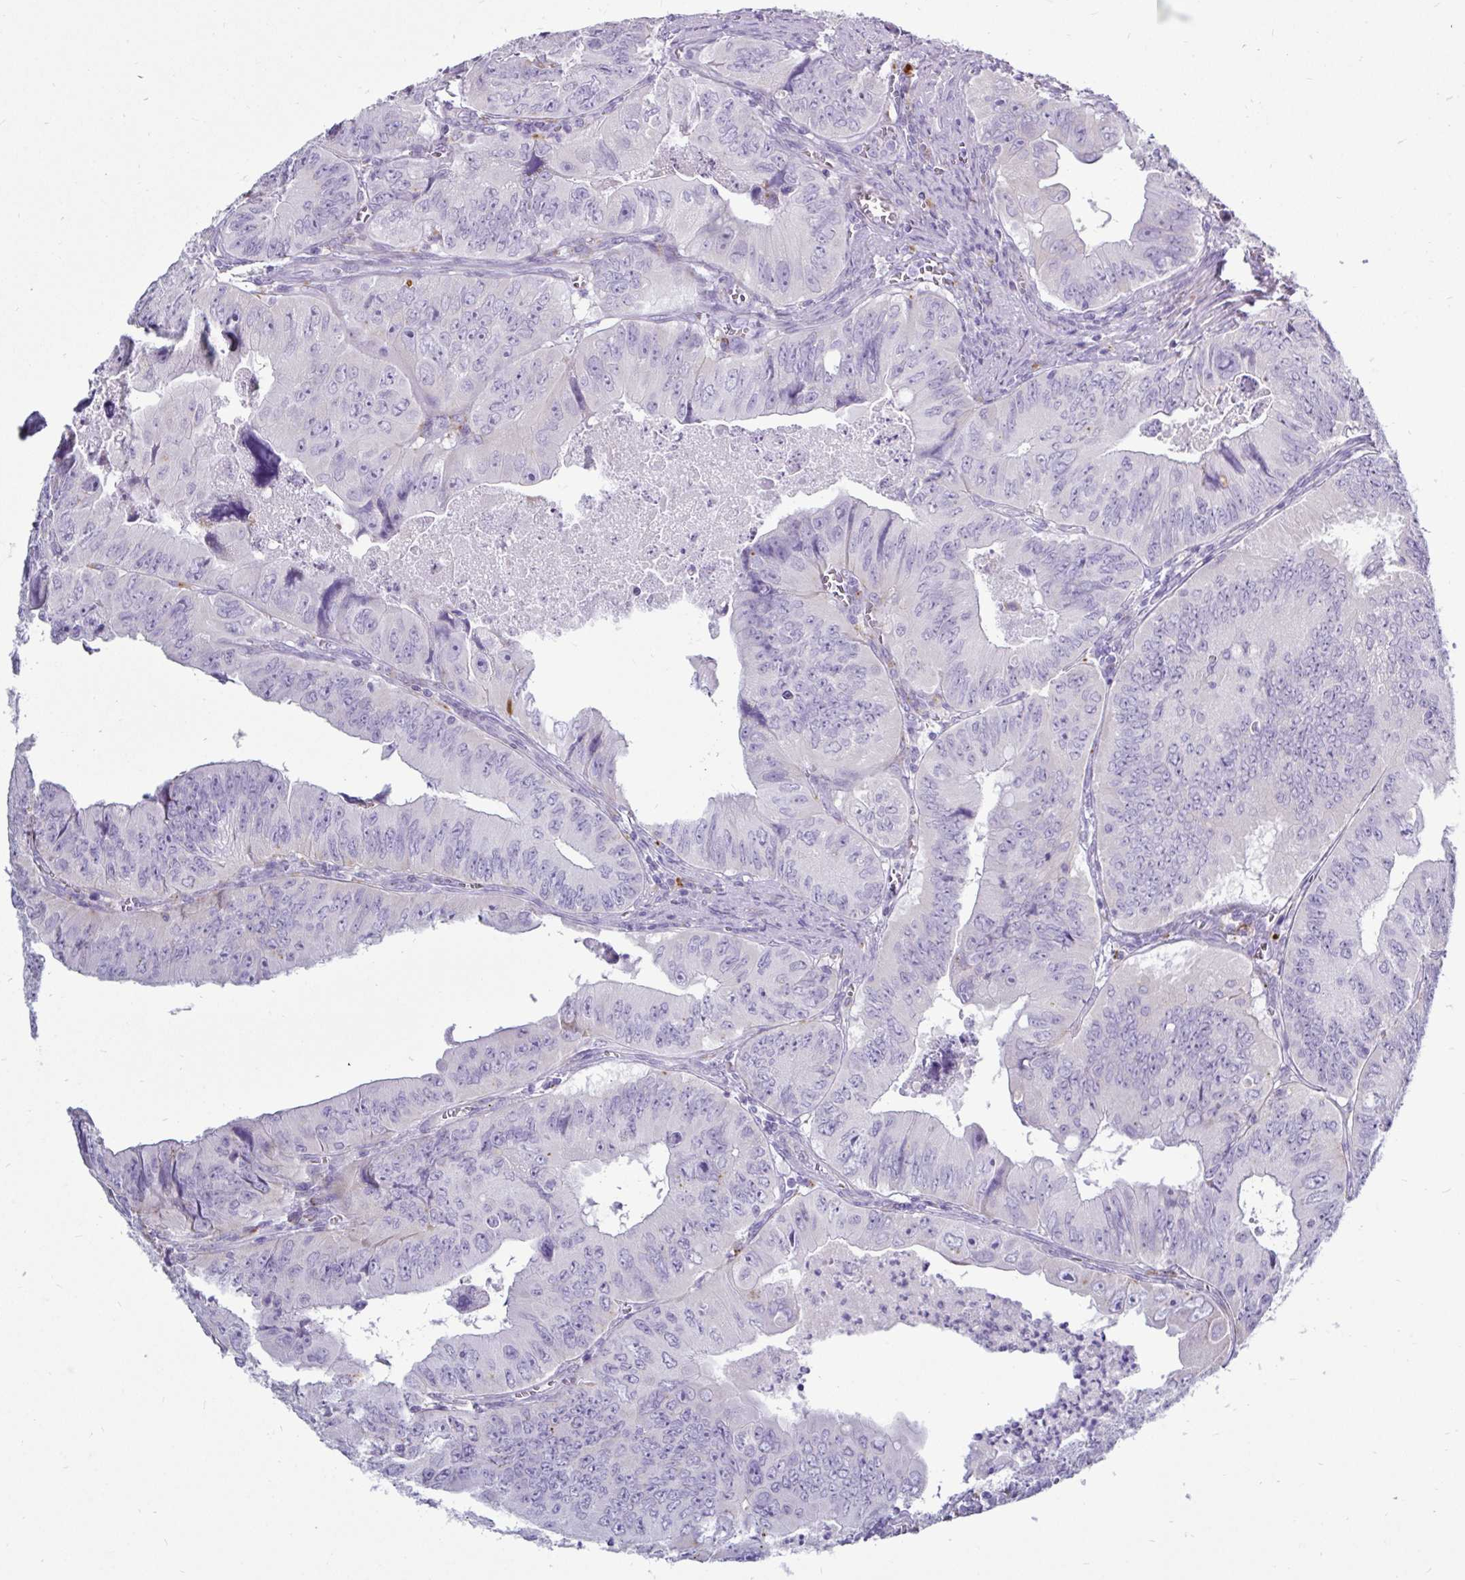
{"staining": {"intensity": "negative", "quantity": "none", "location": "none"}, "tissue": "colorectal cancer", "cell_type": "Tumor cells", "image_type": "cancer", "snomed": [{"axis": "morphology", "description": "Adenocarcinoma, NOS"}, {"axis": "topography", "description": "Colon"}], "caption": "This is a micrograph of IHC staining of adenocarcinoma (colorectal), which shows no staining in tumor cells.", "gene": "CTSZ", "patient": {"sex": "female", "age": 84}}